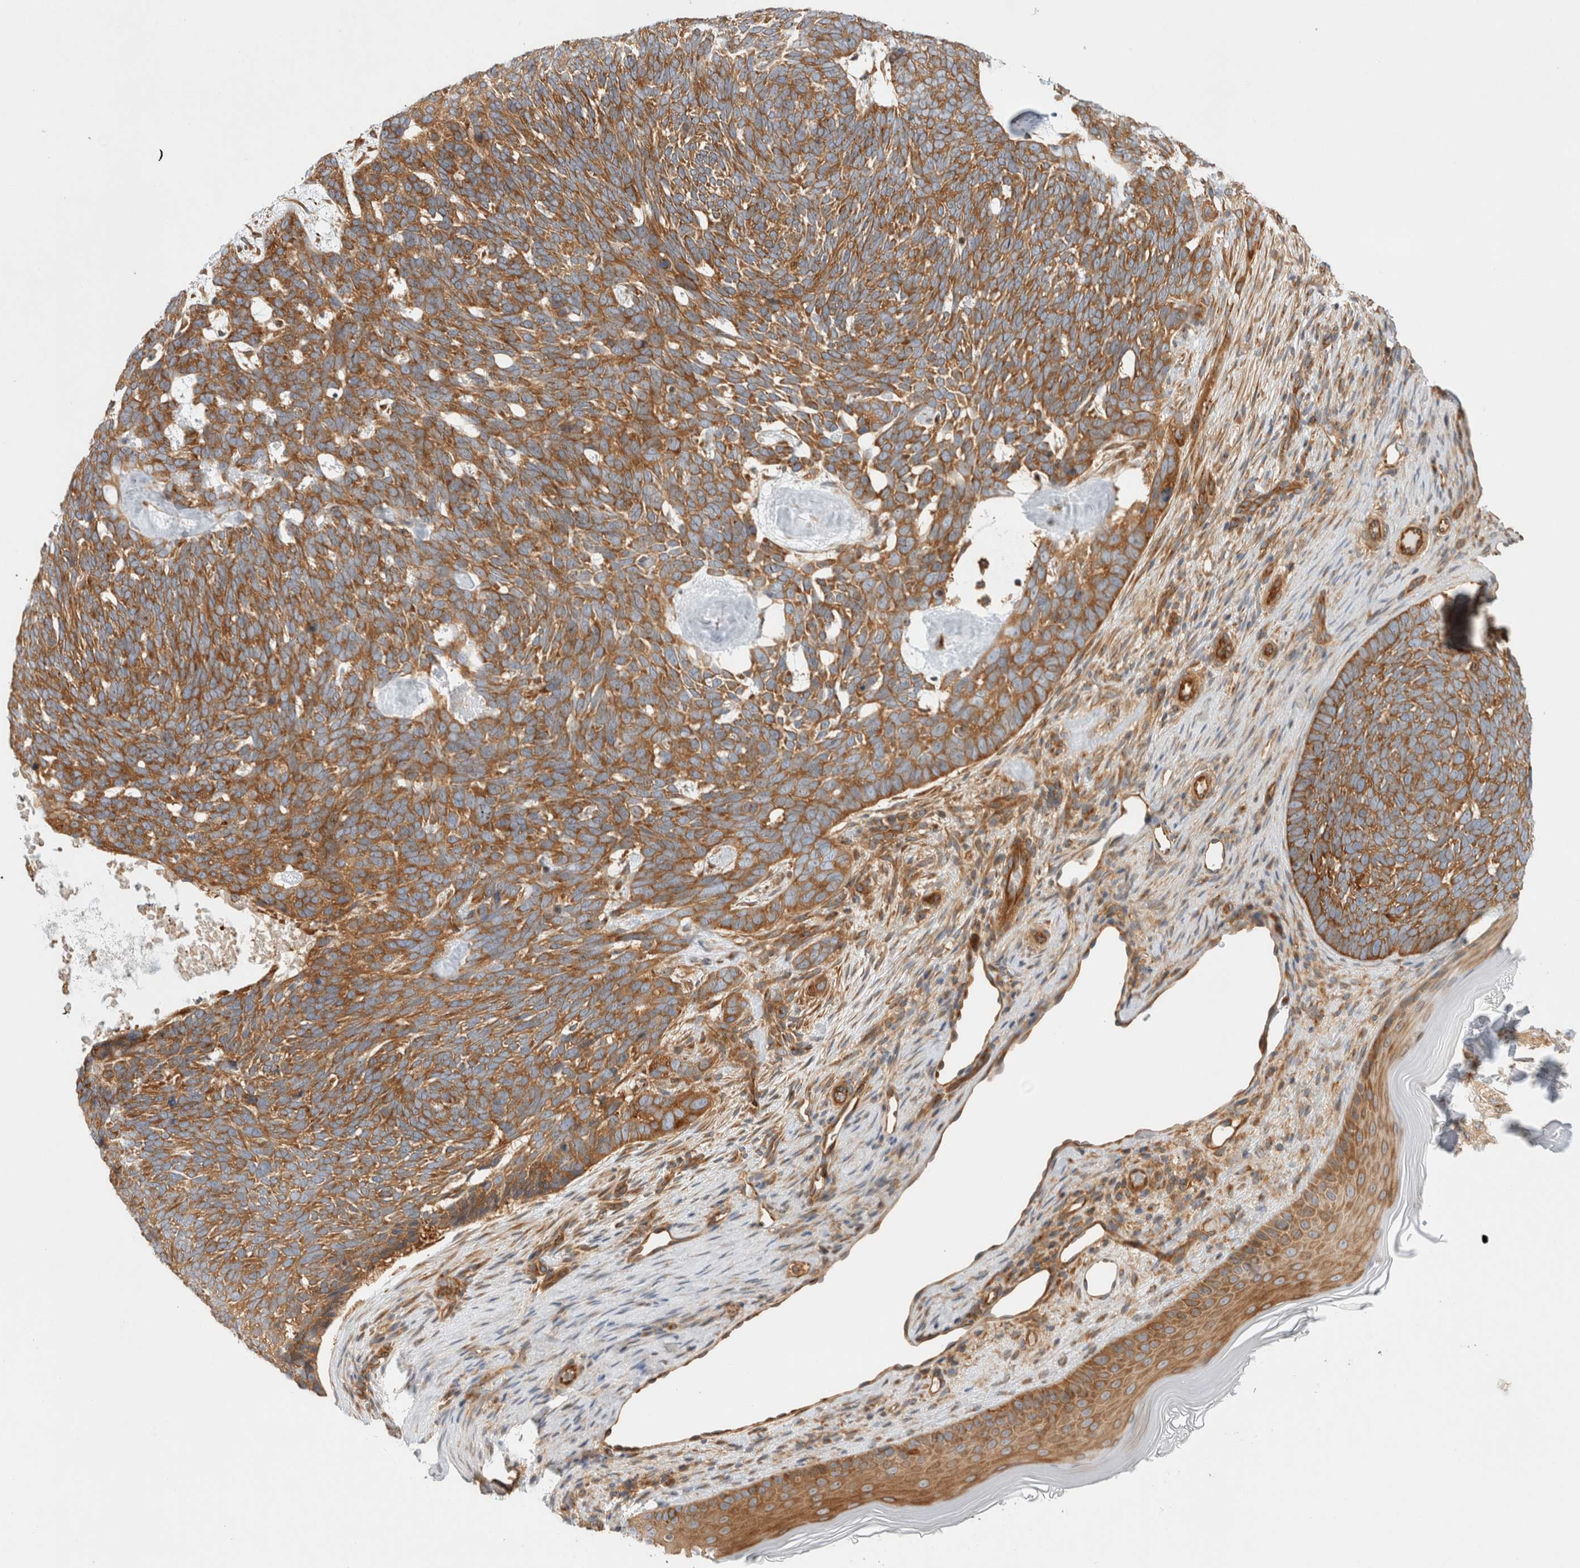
{"staining": {"intensity": "moderate", "quantity": ">75%", "location": "cytoplasmic/membranous"}, "tissue": "skin cancer", "cell_type": "Tumor cells", "image_type": "cancer", "snomed": [{"axis": "morphology", "description": "Basal cell carcinoma"}, {"axis": "topography", "description": "Skin"}], "caption": "Tumor cells display medium levels of moderate cytoplasmic/membranous positivity in about >75% of cells in human skin cancer (basal cell carcinoma).", "gene": "GPR150", "patient": {"sex": "female", "age": 85}}